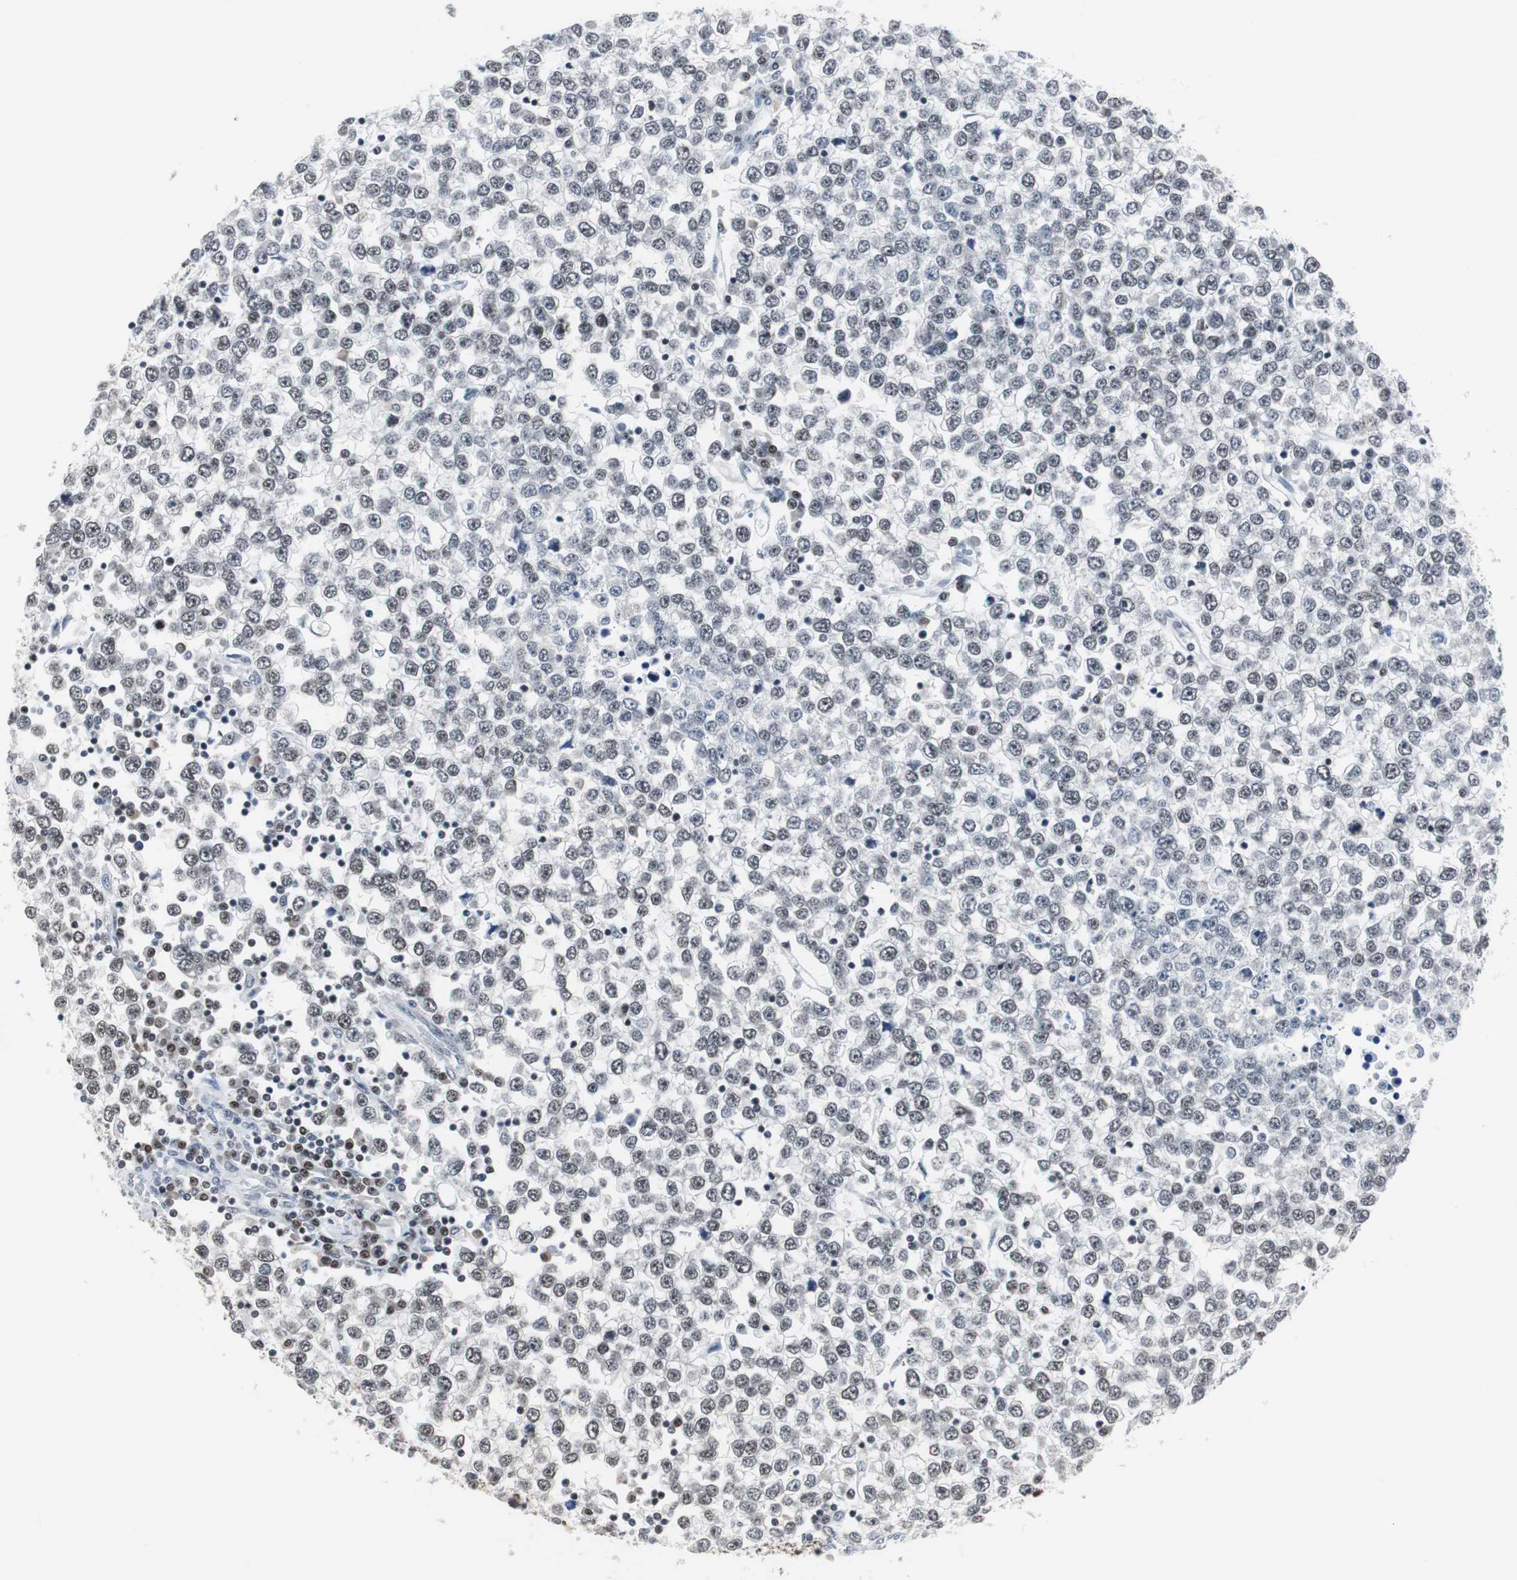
{"staining": {"intensity": "weak", "quantity": "25%-75%", "location": "nuclear"}, "tissue": "testis cancer", "cell_type": "Tumor cells", "image_type": "cancer", "snomed": [{"axis": "morphology", "description": "Seminoma, NOS"}, {"axis": "topography", "description": "Testis"}], "caption": "Tumor cells demonstrate low levels of weak nuclear expression in about 25%-75% of cells in human testis cancer.", "gene": "RAD9A", "patient": {"sex": "male", "age": 65}}